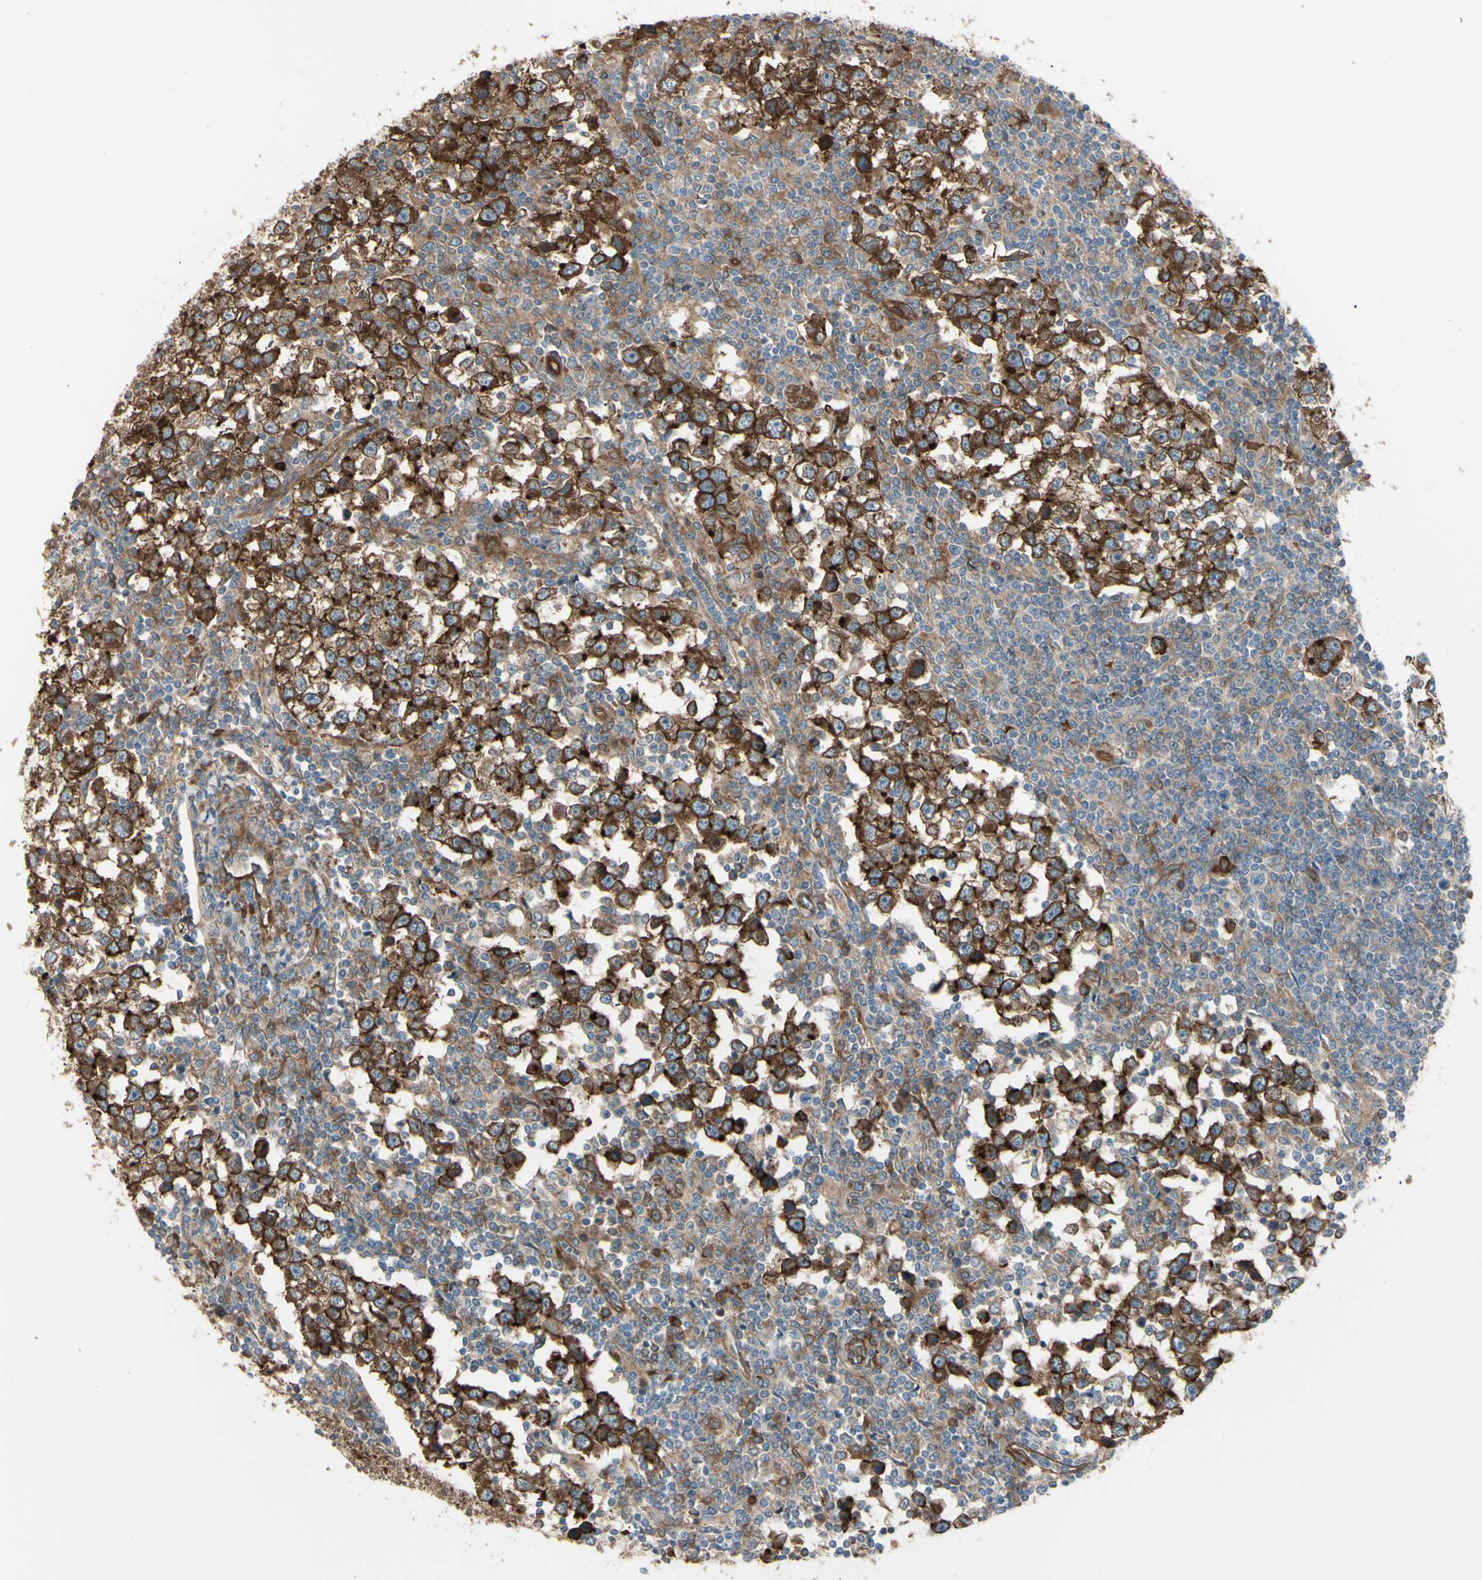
{"staining": {"intensity": "strong", "quantity": ">75%", "location": "cytoplasmic/membranous"}, "tissue": "testis cancer", "cell_type": "Tumor cells", "image_type": "cancer", "snomed": [{"axis": "morphology", "description": "Seminoma, NOS"}, {"axis": "topography", "description": "Testis"}], "caption": "A brown stain labels strong cytoplasmic/membranous positivity of a protein in human testis cancer (seminoma) tumor cells.", "gene": "PTPN12", "patient": {"sex": "male", "age": 65}}